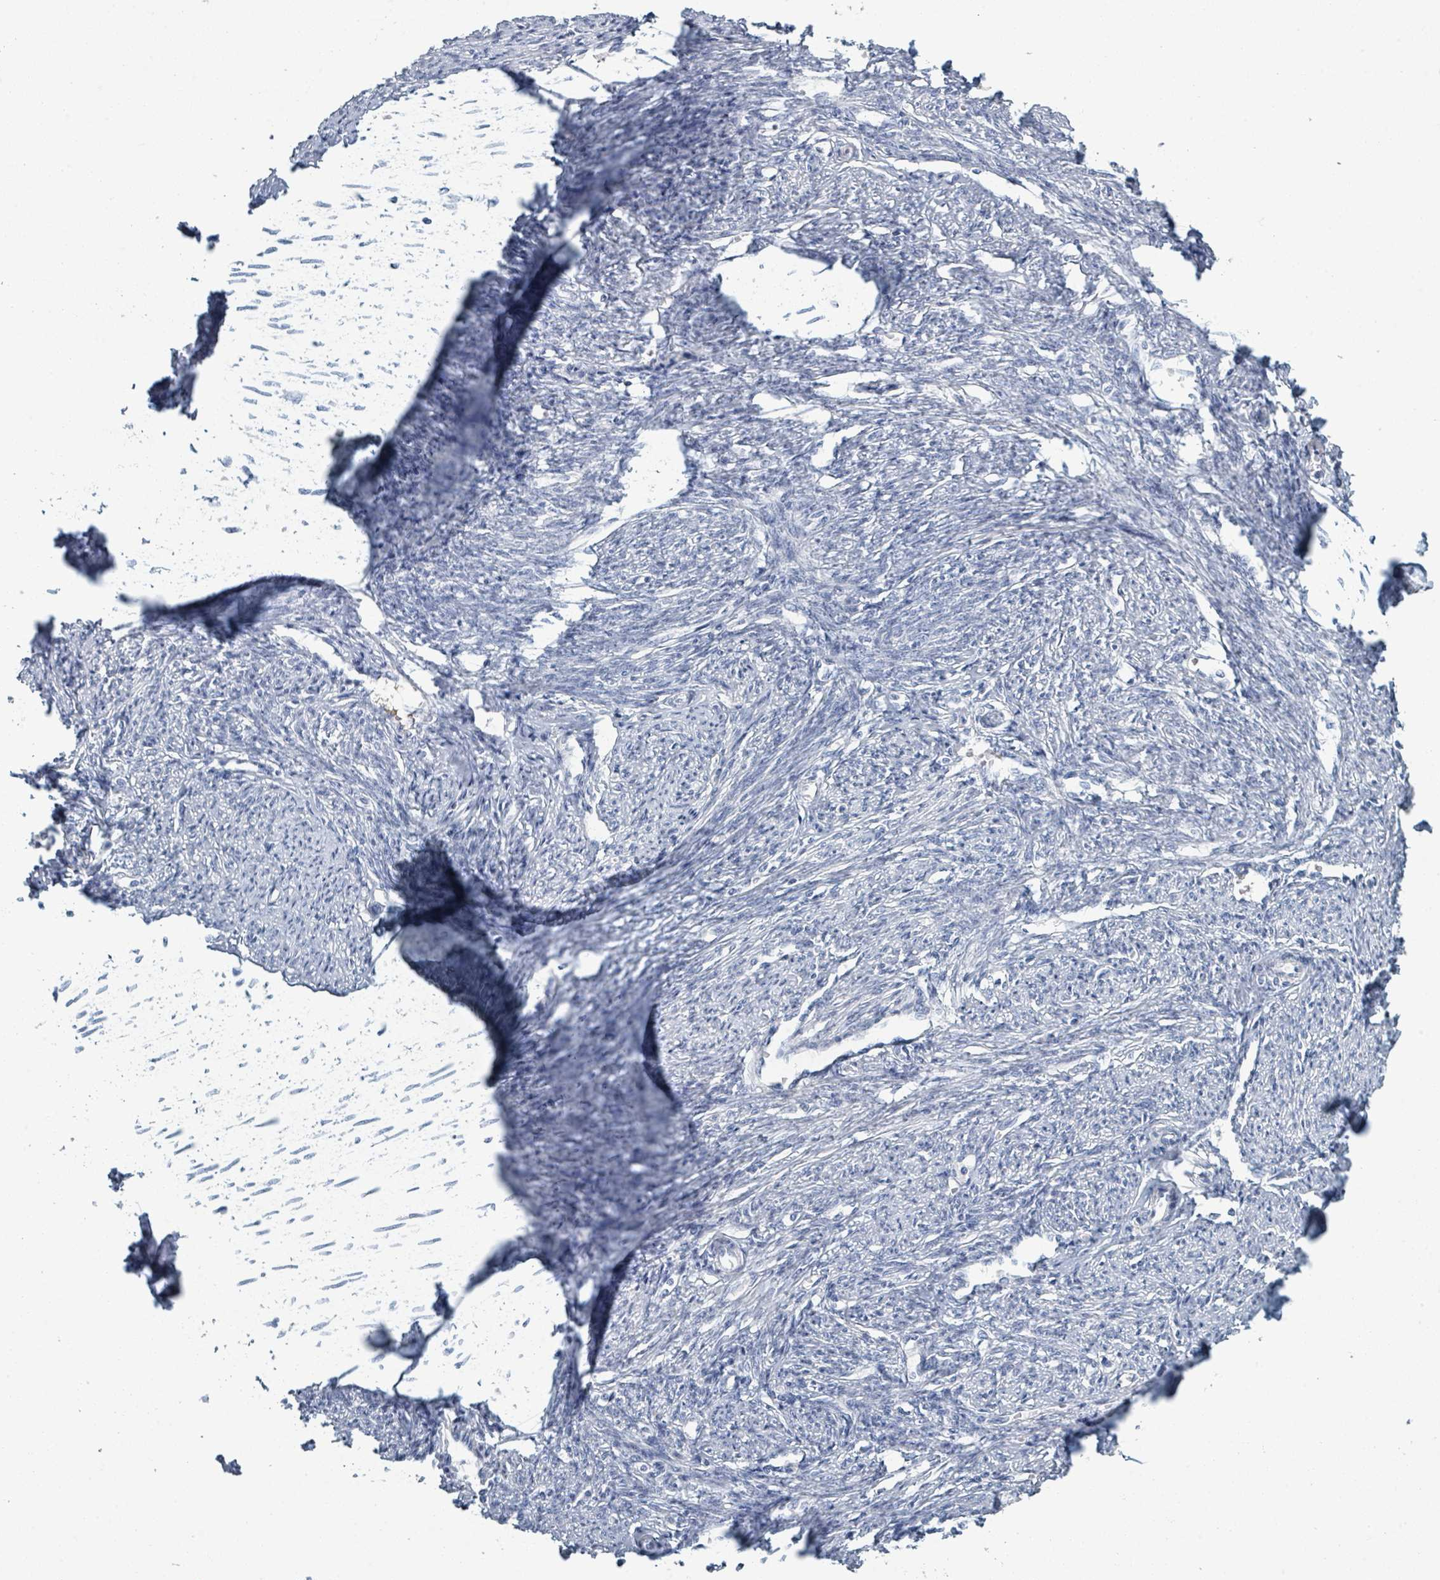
{"staining": {"intensity": "negative", "quantity": "none", "location": "none"}, "tissue": "smooth muscle", "cell_type": "Smooth muscle cells", "image_type": "normal", "snomed": [{"axis": "morphology", "description": "Normal tissue, NOS"}, {"axis": "topography", "description": "Smooth muscle"}, {"axis": "topography", "description": "Fallopian tube"}], "caption": "Smooth muscle cells are negative for brown protein staining in unremarkable smooth muscle.", "gene": "RAB33B", "patient": {"sex": "female", "age": 59}}